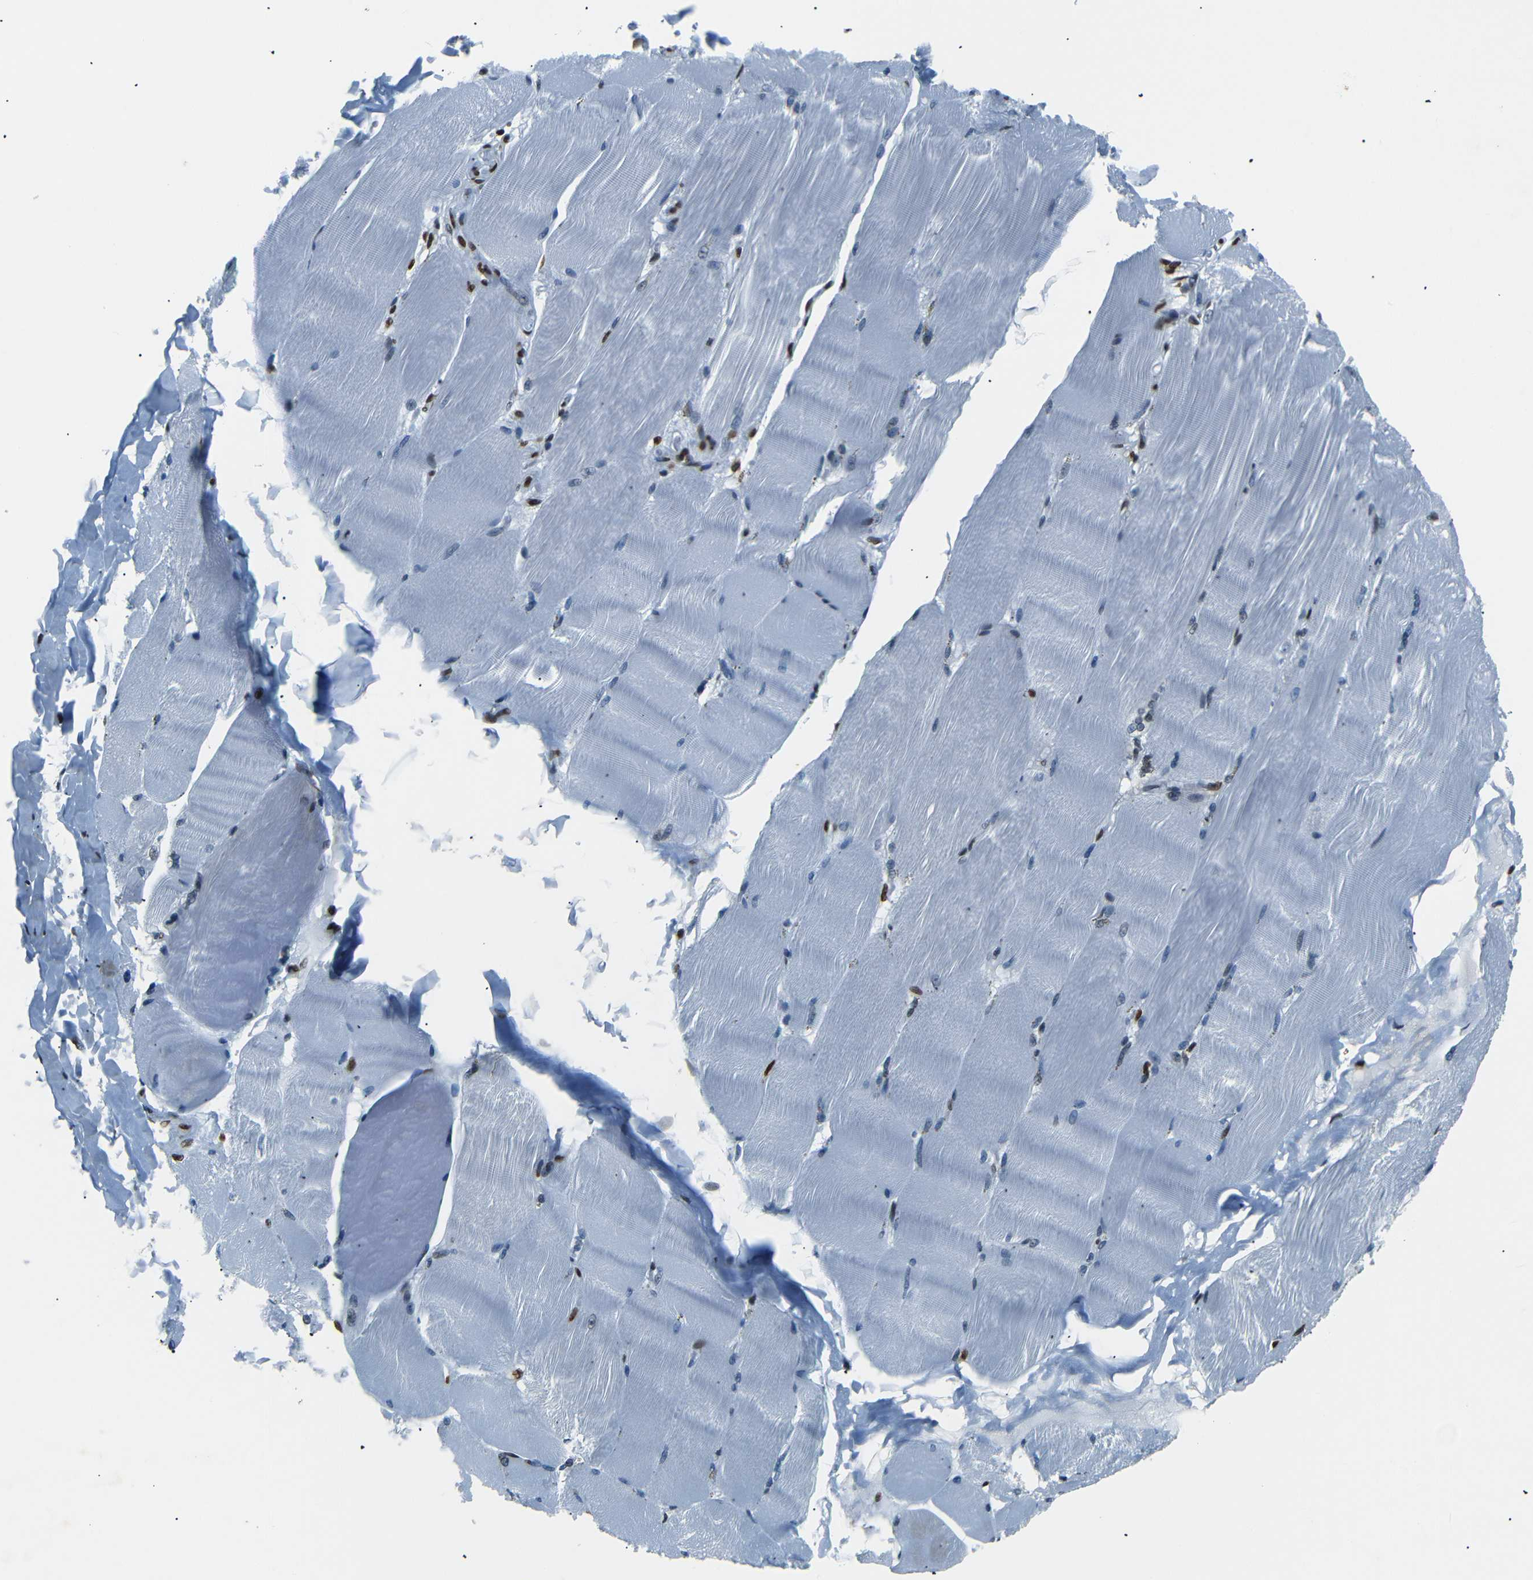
{"staining": {"intensity": "negative", "quantity": "none", "location": "none"}, "tissue": "skeletal muscle", "cell_type": "Myocytes", "image_type": "normal", "snomed": [{"axis": "morphology", "description": "Normal tissue, NOS"}, {"axis": "topography", "description": "Skin"}, {"axis": "topography", "description": "Skeletal muscle"}], "caption": "This photomicrograph is of unremarkable skeletal muscle stained with immunohistochemistry (IHC) to label a protein in brown with the nuclei are counter-stained blue. There is no expression in myocytes.", "gene": "HMGN1", "patient": {"sex": "male", "age": 83}}